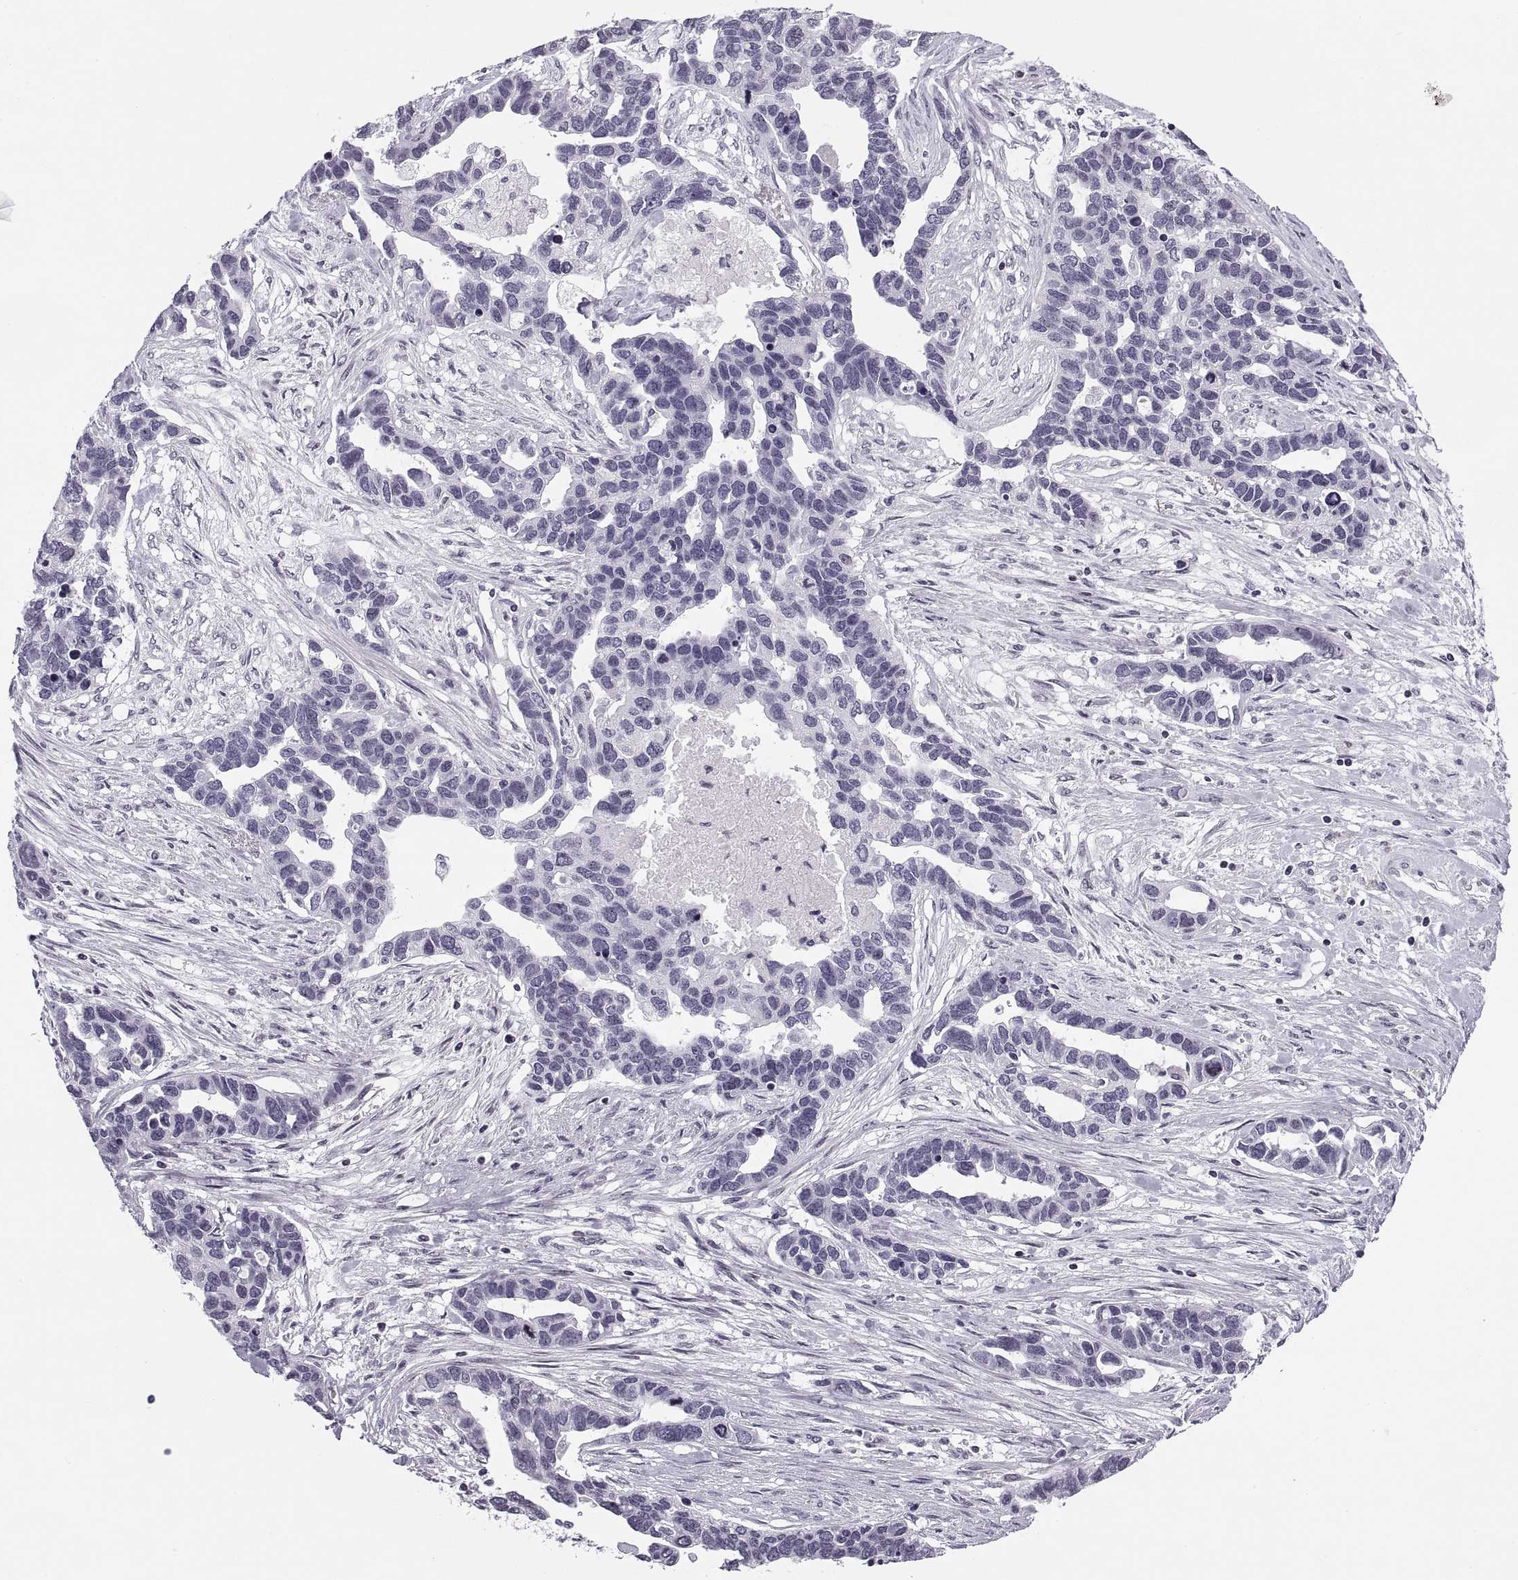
{"staining": {"intensity": "negative", "quantity": "none", "location": "none"}, "tissue": "ovarian cancer", "cell_type": "Tumor cells", "image_type": "cancer", "snomed": [{"axis": "morphology", "description": "Cystadenocarcinoma, serous, NOS"}, {"axis": "topography", "description": "Ovary"}], "caption": "Ovarian cancer (serous cystadenocarcinoma) was stained to show a protein in brown. There is no significant staining in tumor cells.", "gene": "H1-8", "patient": {"sex": "female", "age": 54}}